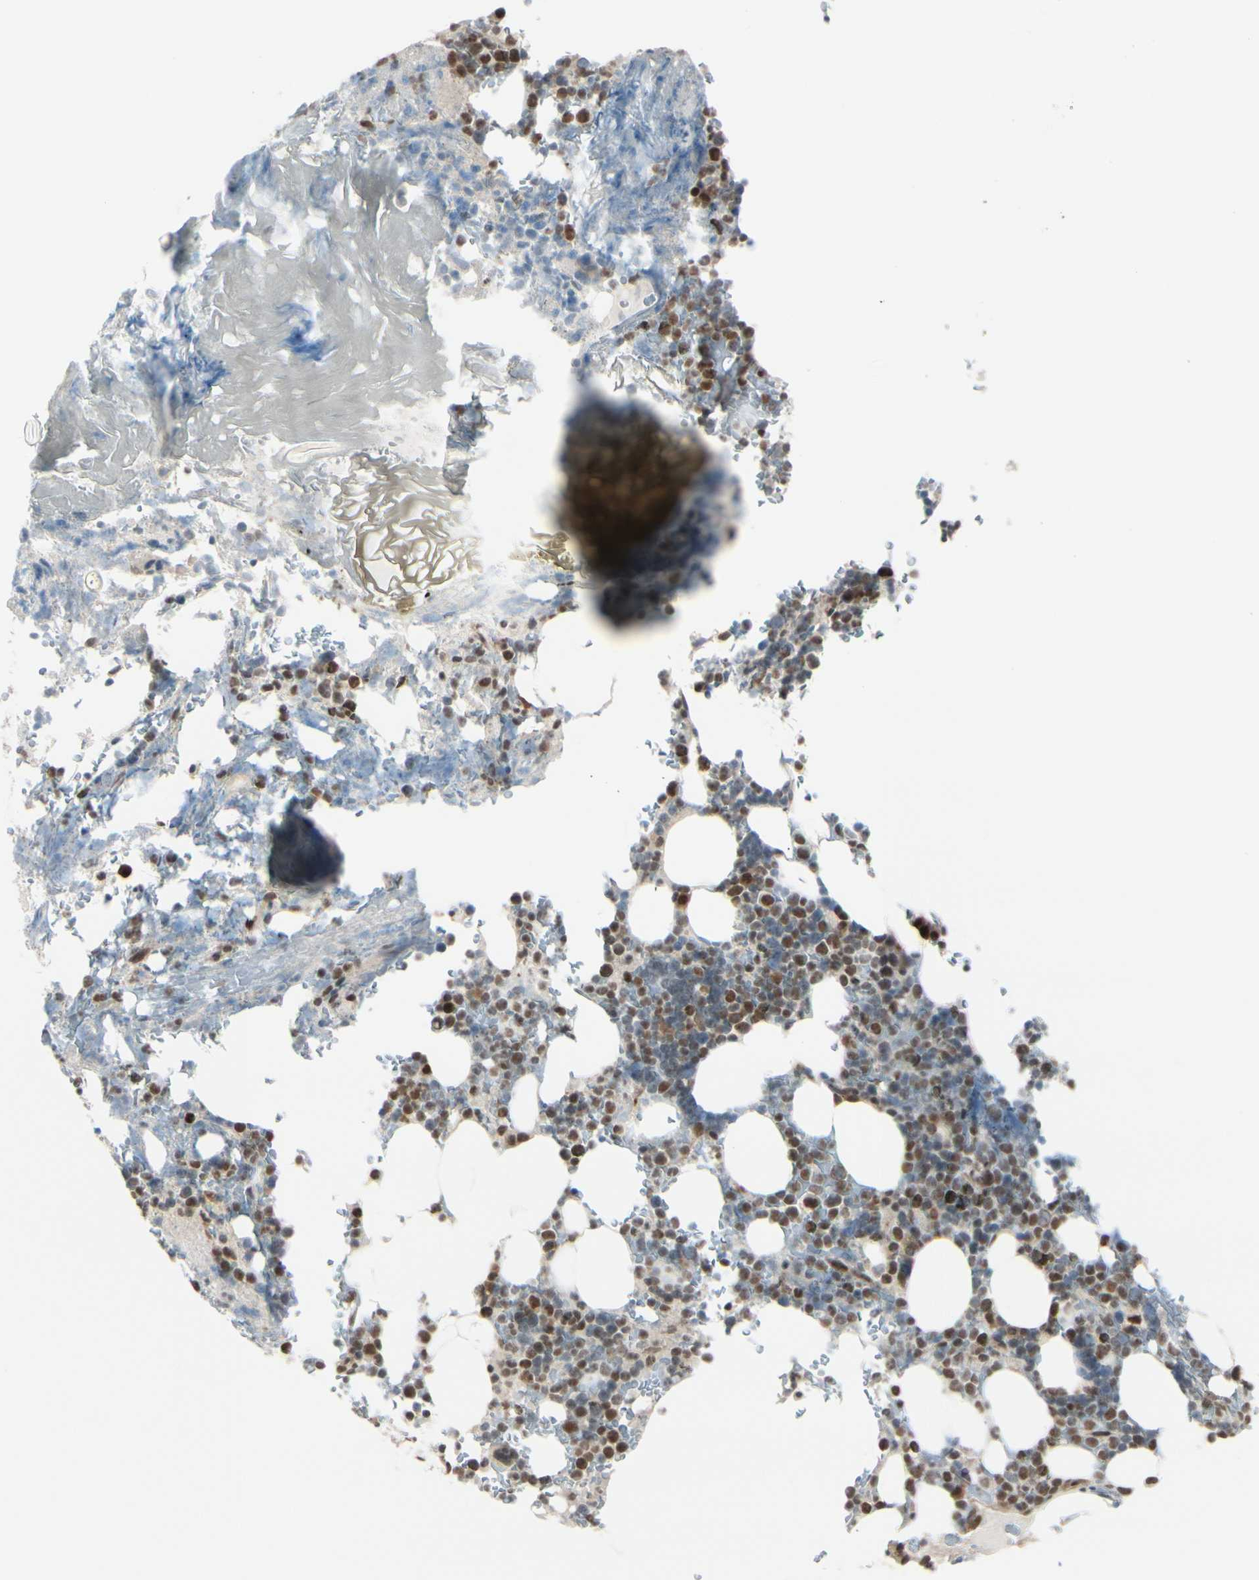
{"staining": {"intensity": "moderate", "quantity": "25%-75%", "location": "nuclear"}, "tissue": "bone marrow", "cell_type": "Hematopoietic cells", "image_type": "normal", "snomed": [{"axis": "morphology", "description": "Normal tissue, NOS"}, {"axis": "topography", "description": "Bone marrow"}], "caption": "DAB (3,3'-diaminobenzidine) immunohistochemical staining of benign human bone marrow reveals moderate nuclear protein expression in about 25%-75% of hematopoietic cells.", "gene": "BRMS1", "patient": {"sex": "female", "age": 73}}